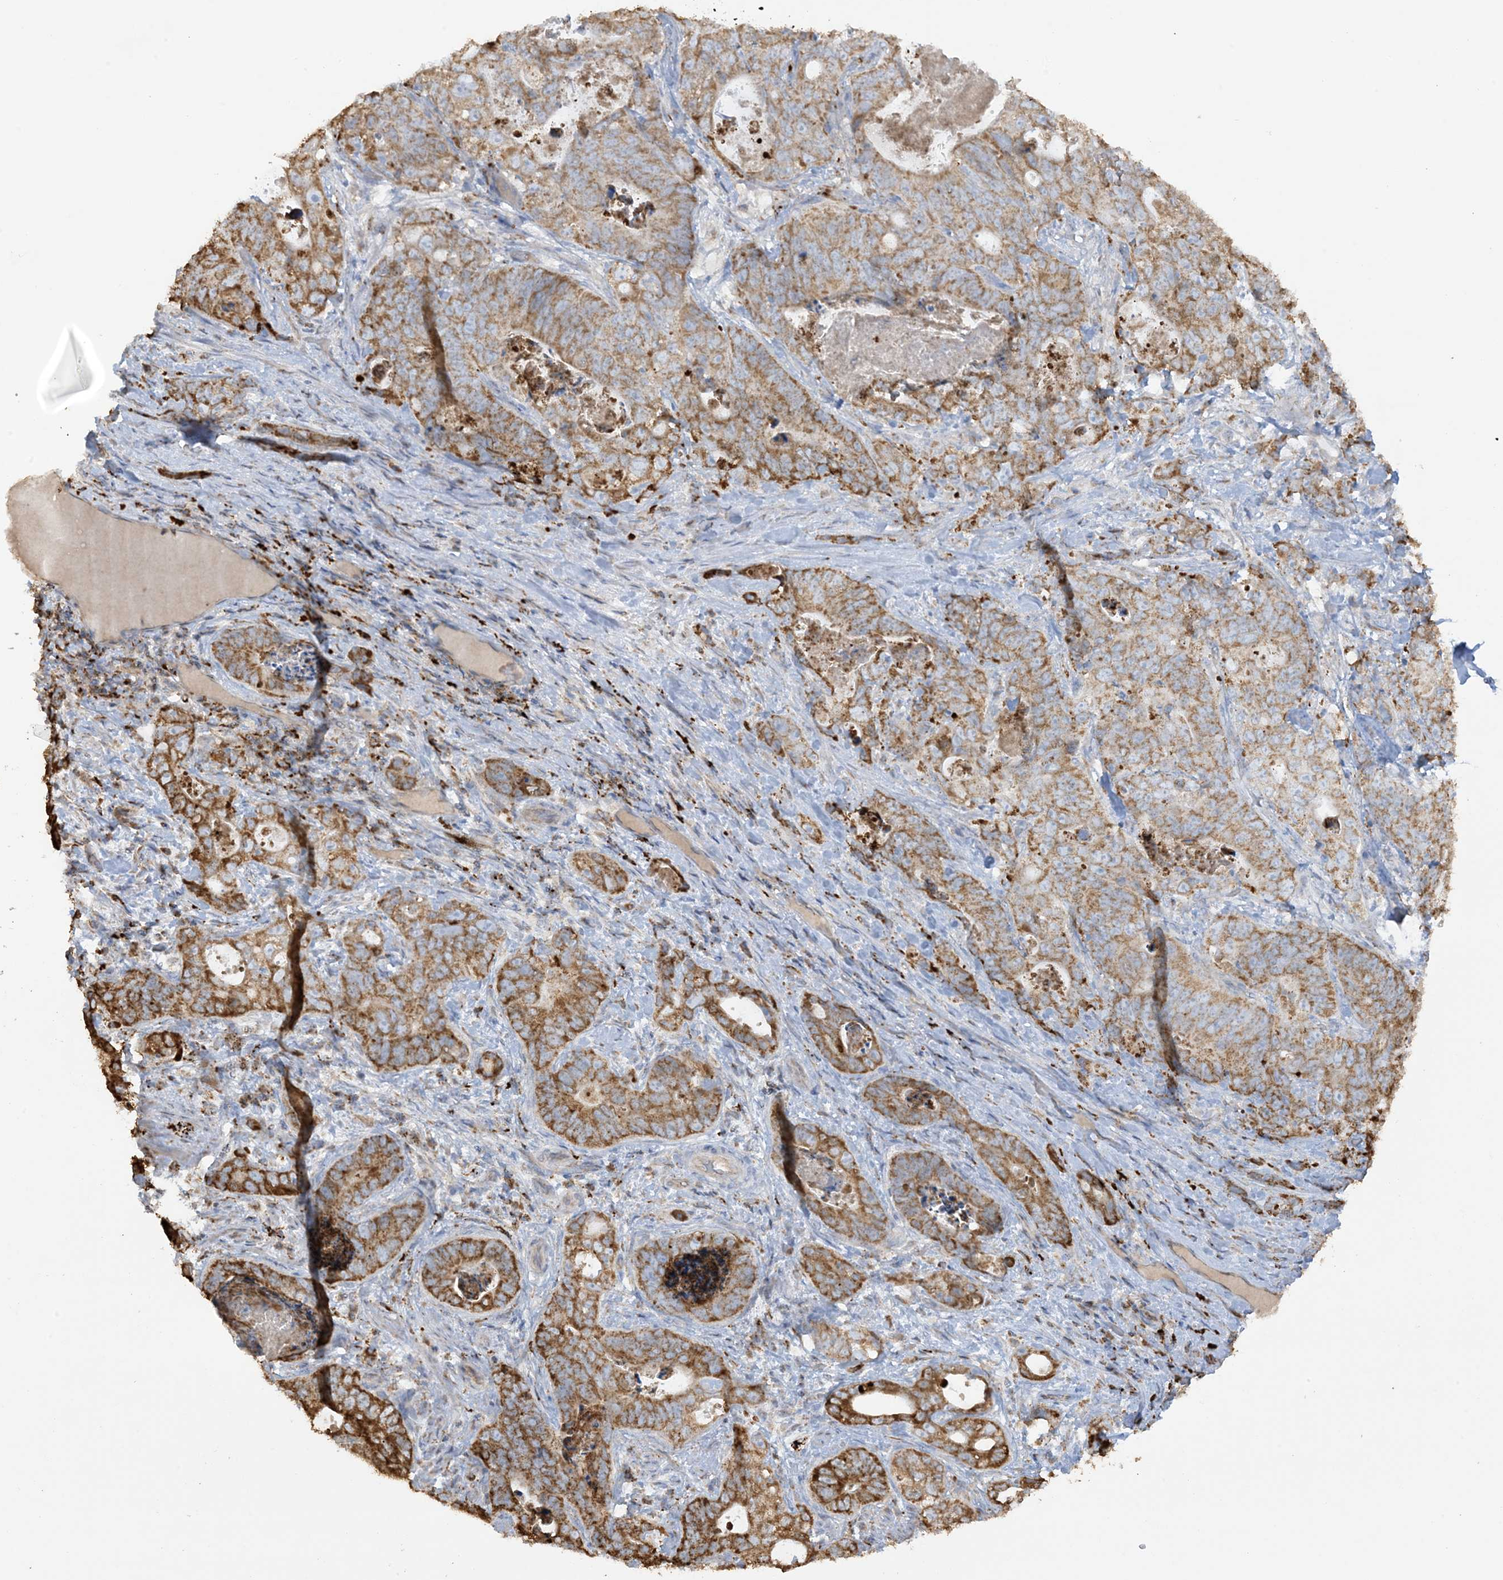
{"staining": {"intensity": "moderate", "quantity": ">75%", "location": "cytoplasmic/membranous"}, "tissue": "stomach cancer", "cell_type": "Tumor cells", "image_type": "cancer", "snomed": [{"axis": "morphology", "description": "Normal tissue, NOS"}, {"axis": "morphology", "description": "Adenocarcinoma, NOS"}, {"axis": "topography", "description": "Stomach"}], "caption": "Approximately >75% of tumor cells in stomach adenocarcinoma demonstrate moderate cytoplasmic/membranous protein positivity as visualized by brown immunohistochemical staining.", "gene": "AGA", "patient": {"sex": "female", "age": 89}}